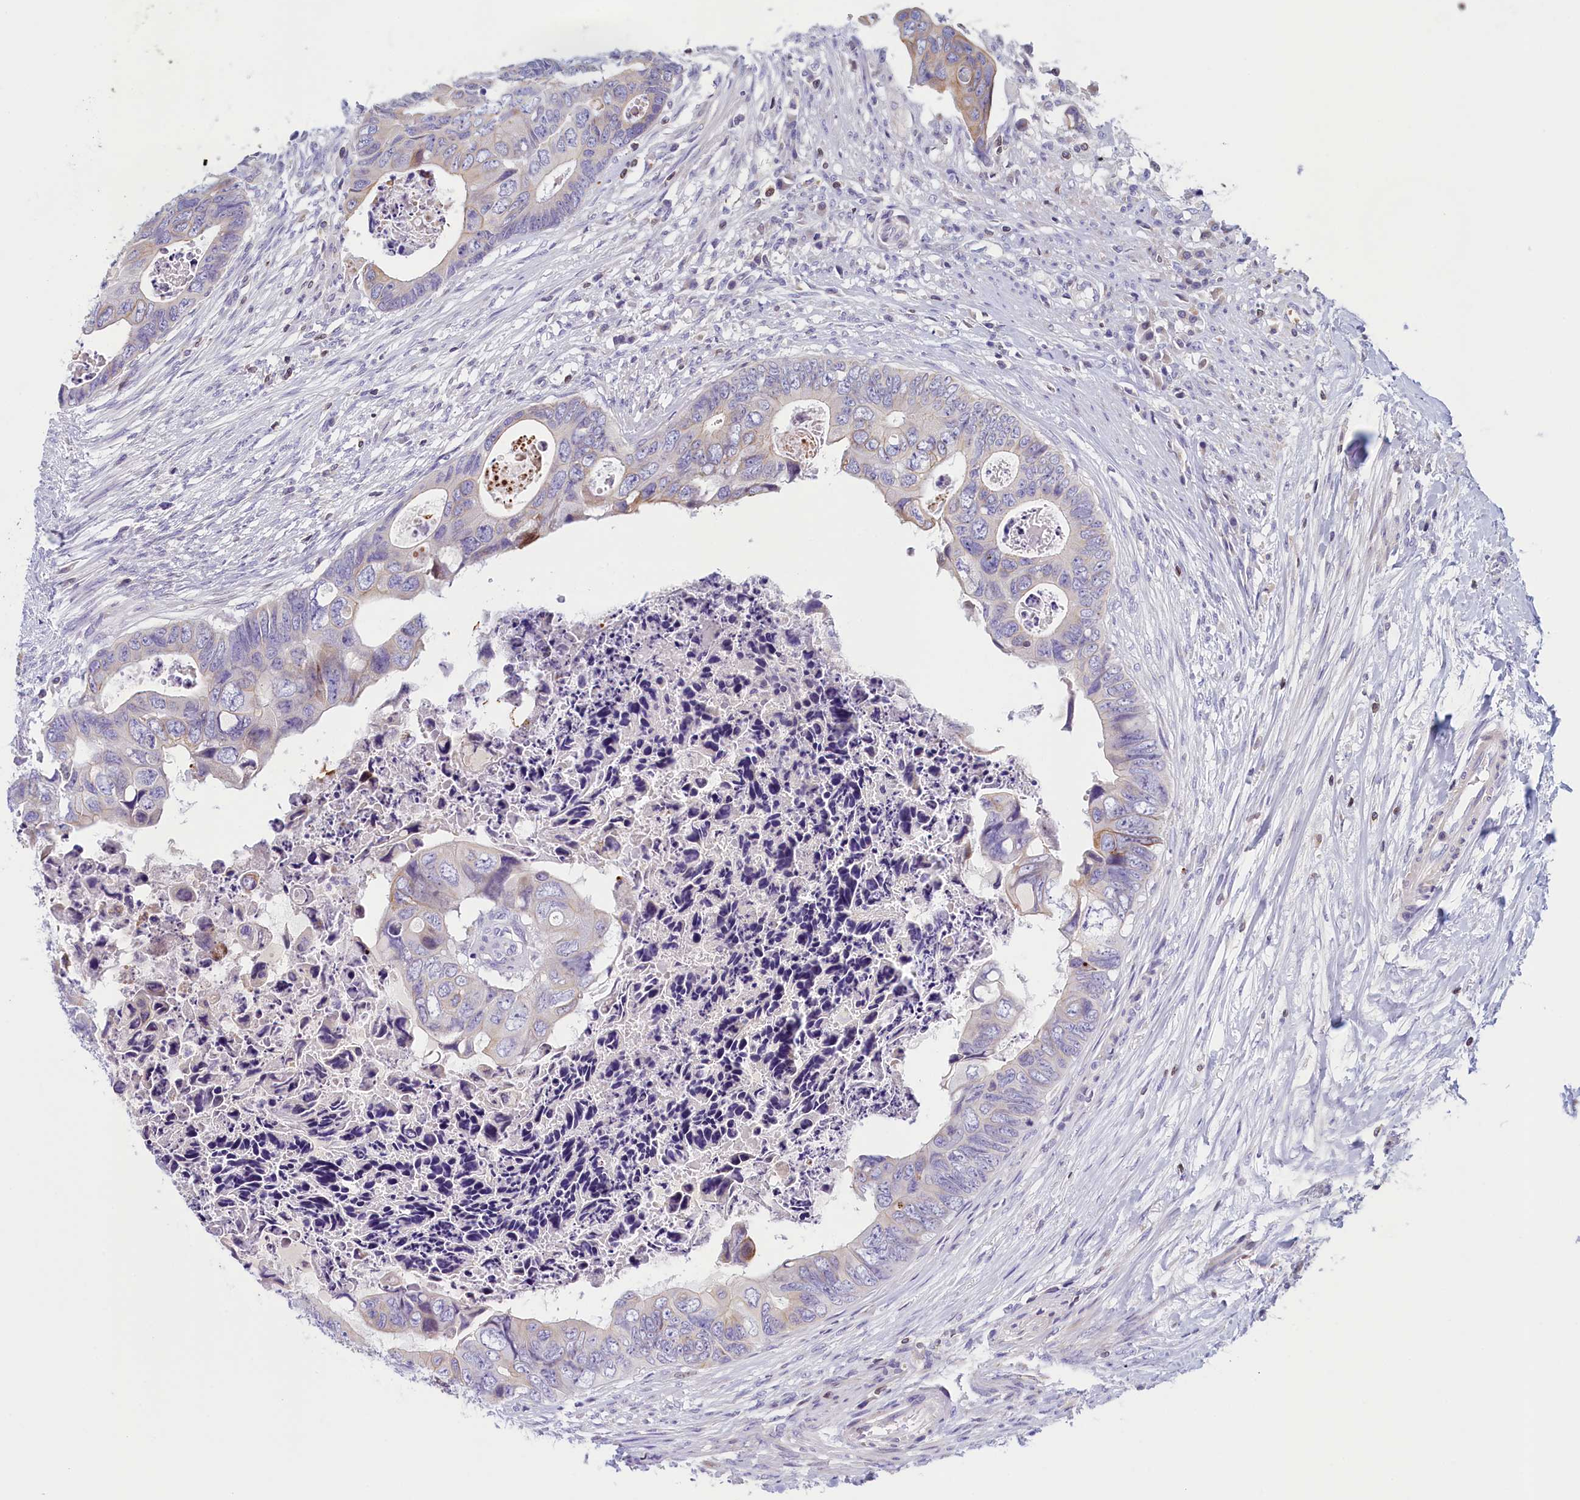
{"staining": {"intensity": "weak", "quantity": "25%-75%", "location": "cytoplasmic/membranous"}, "tissue": "colorectal cancer", "cell_type": "Tumor cells", "image_type": "cancer", "snomed": [{"axis": "morphology", "description": "Adenocarcinoma, NOS"}, {"axis": "topography", "description": "Rectum"}], "caption": "An image of human colorectal adenocarcinoma stained for a protein exhibits weak cytoplasmic/membranous brown staining in tumor cells.", "gene": "TRAF3IP3", "patient": {"sex": "female", "age": 78}}